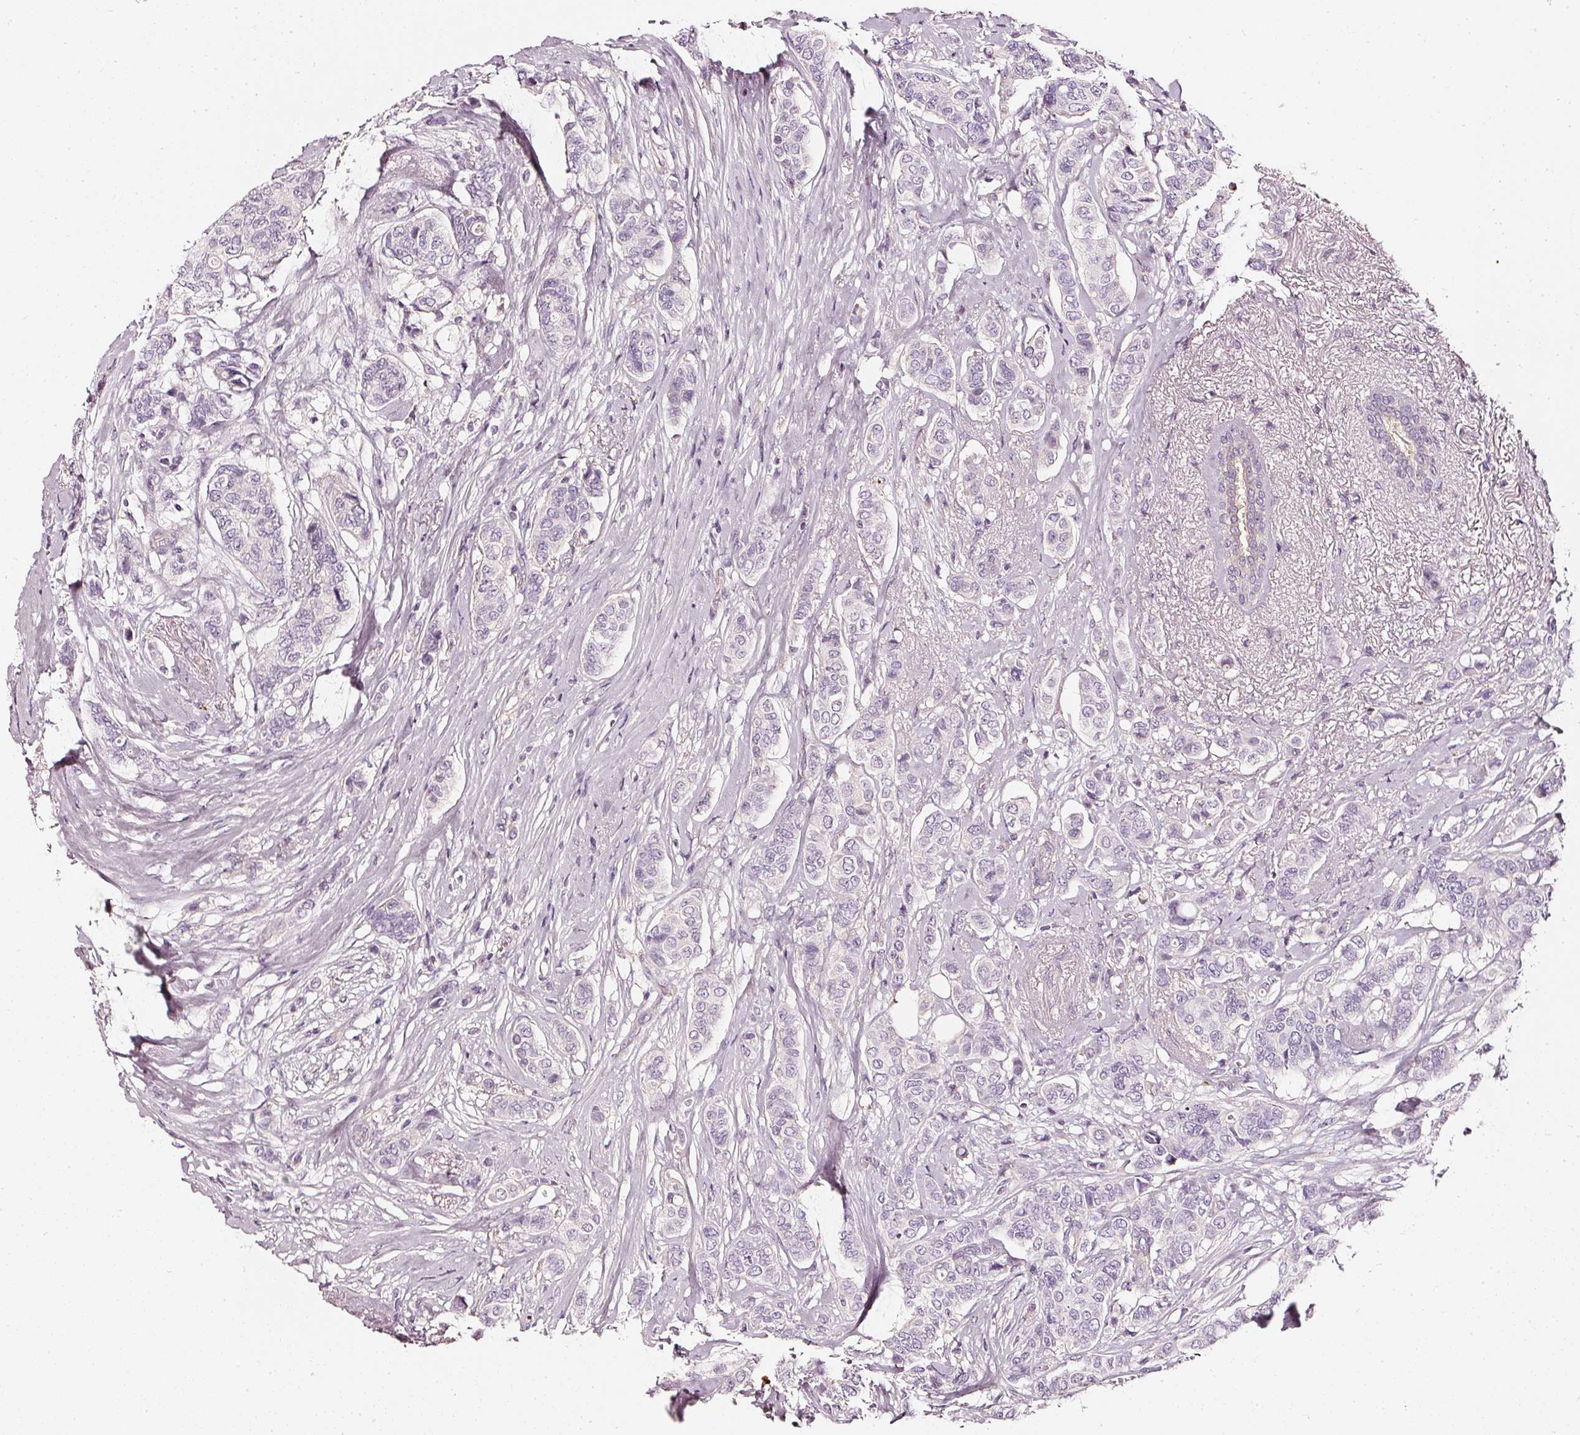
{"staining": {"intensity": "negative", "quantity": "none", "location": "none"}, "tissue": "breast cancer", "cell_type": "Tumor cells", "image_type": "cancer", "snomed": [{"axis": "morphology", "description": "Lobular carcinoma"}, {"axis": "topography", "description": "Breast"}], "caption": "IHC photomicrograph of neoplastic tissue: breast lobular carcinoma stained with DAB (3,3'-diaminobenzidine) reveals no significant protein positivity in tumor cells.", "gene": "CNP", "patient": {"sex": "female", "age": 51}}